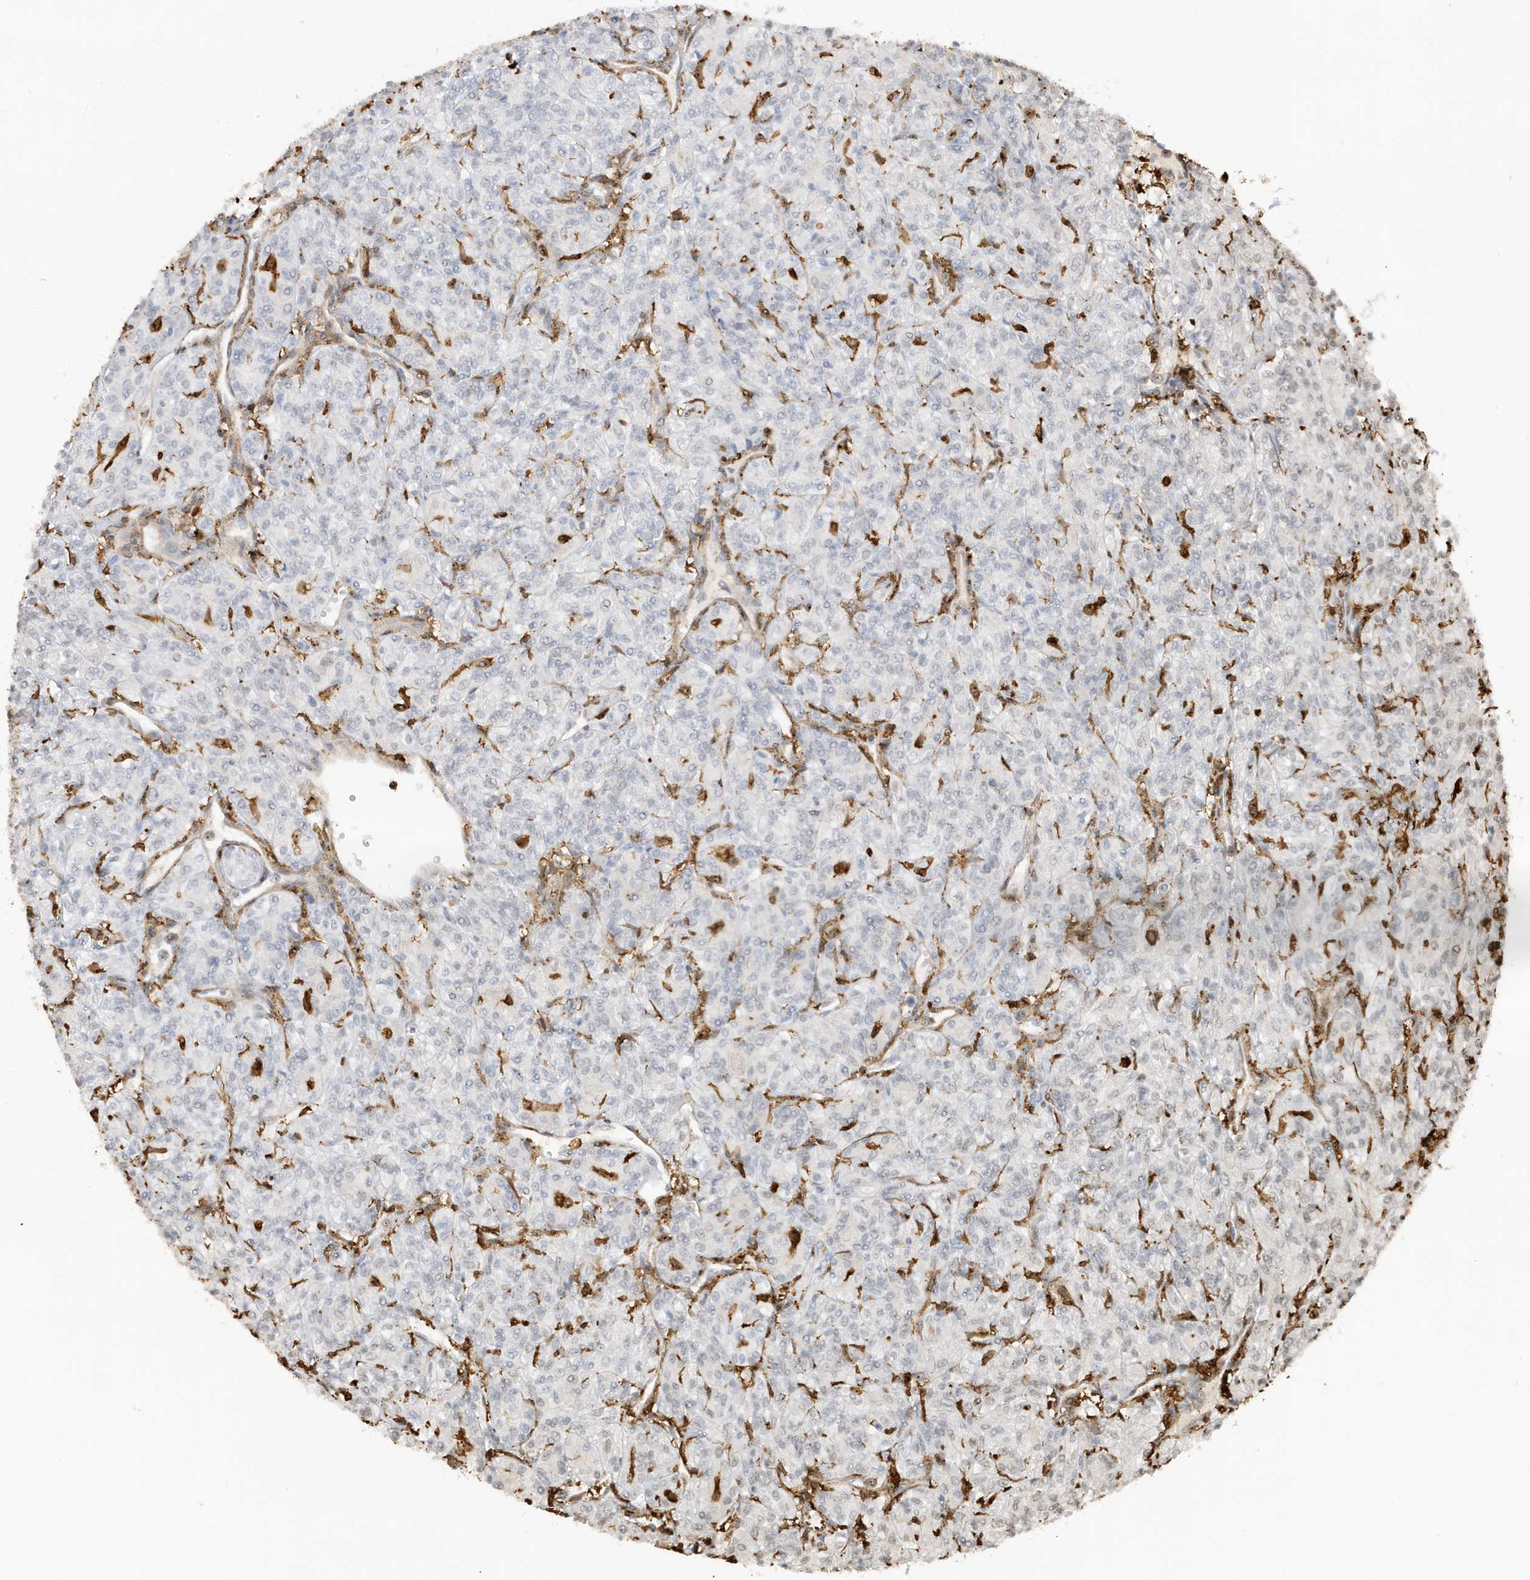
{"staining": {"intensity": "negative", "quantity": "none", "location": "none"}, "tissue": "renal cancer", "cell_type": "Tumor cells", "image_type": "cancer", "snomed": [{"axis": "morphology", "description": "Adenocarcinoma, NOS"}, {"axis": "topography", "description": "Kidney"}], "caption": "Protein analysis of renal cancer (adenocarcinoma) reveals no significant positivity in tumor cells.", "gene": "PHACTR2", "patient": {"sex": "male", "age": 77}}